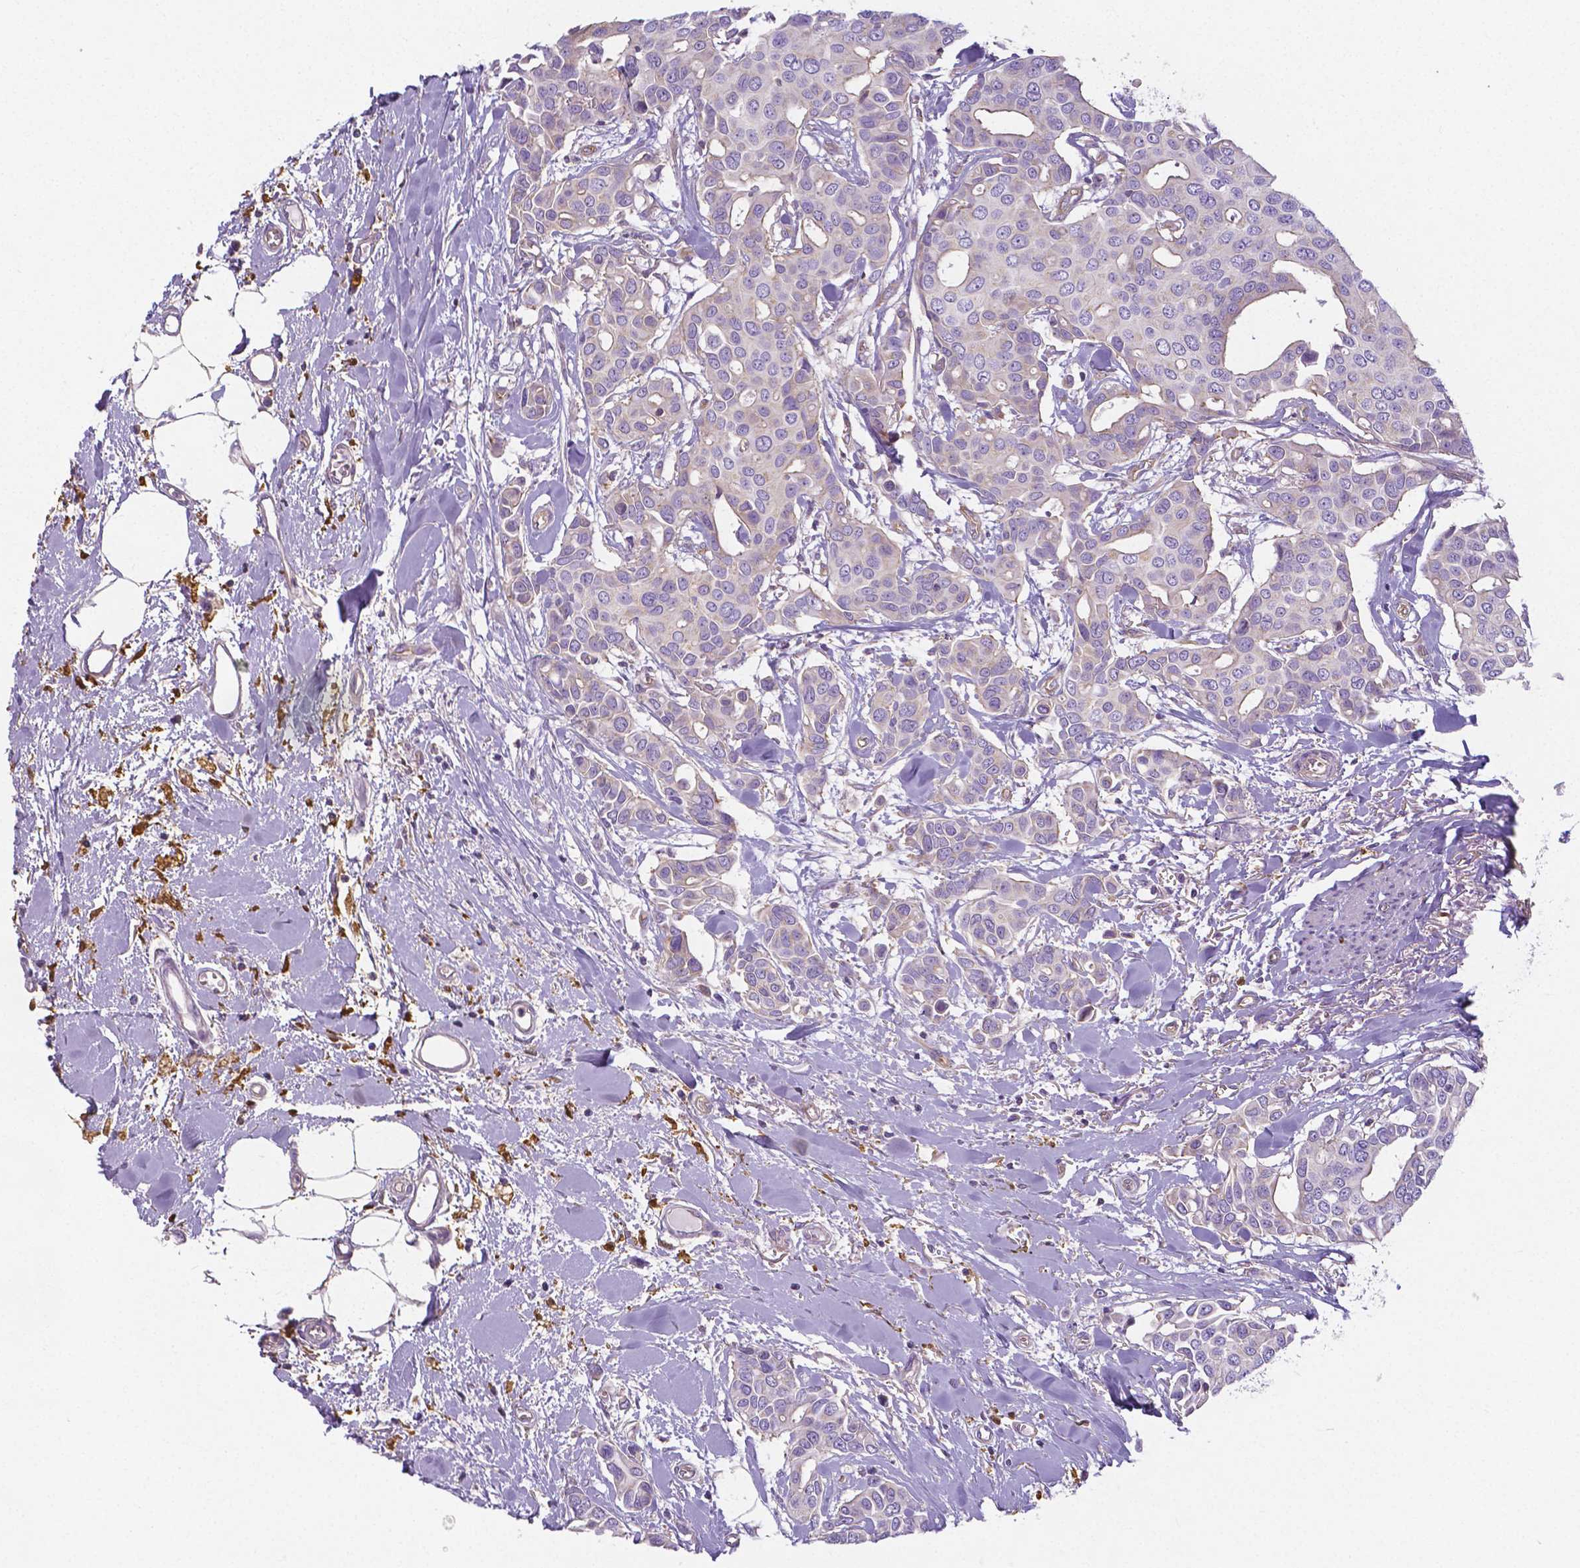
{"staining": {"intensity": "negative", "quantity": "none", "location": "none"}, "tissue": "breast cancer", "cell_type": "Tumor cells", "image_type": "cancer", "snomed": [{"axis": "morphology", "description": "Duct carcinoma"}, {"axis": "topography", "description": "Breast"}], "caption": "There is no significant expression in tumor cells of breast invasive ductal carcinoma.", "gene": "CRMP1", "patient": {"sex": "female", "age": 54}}